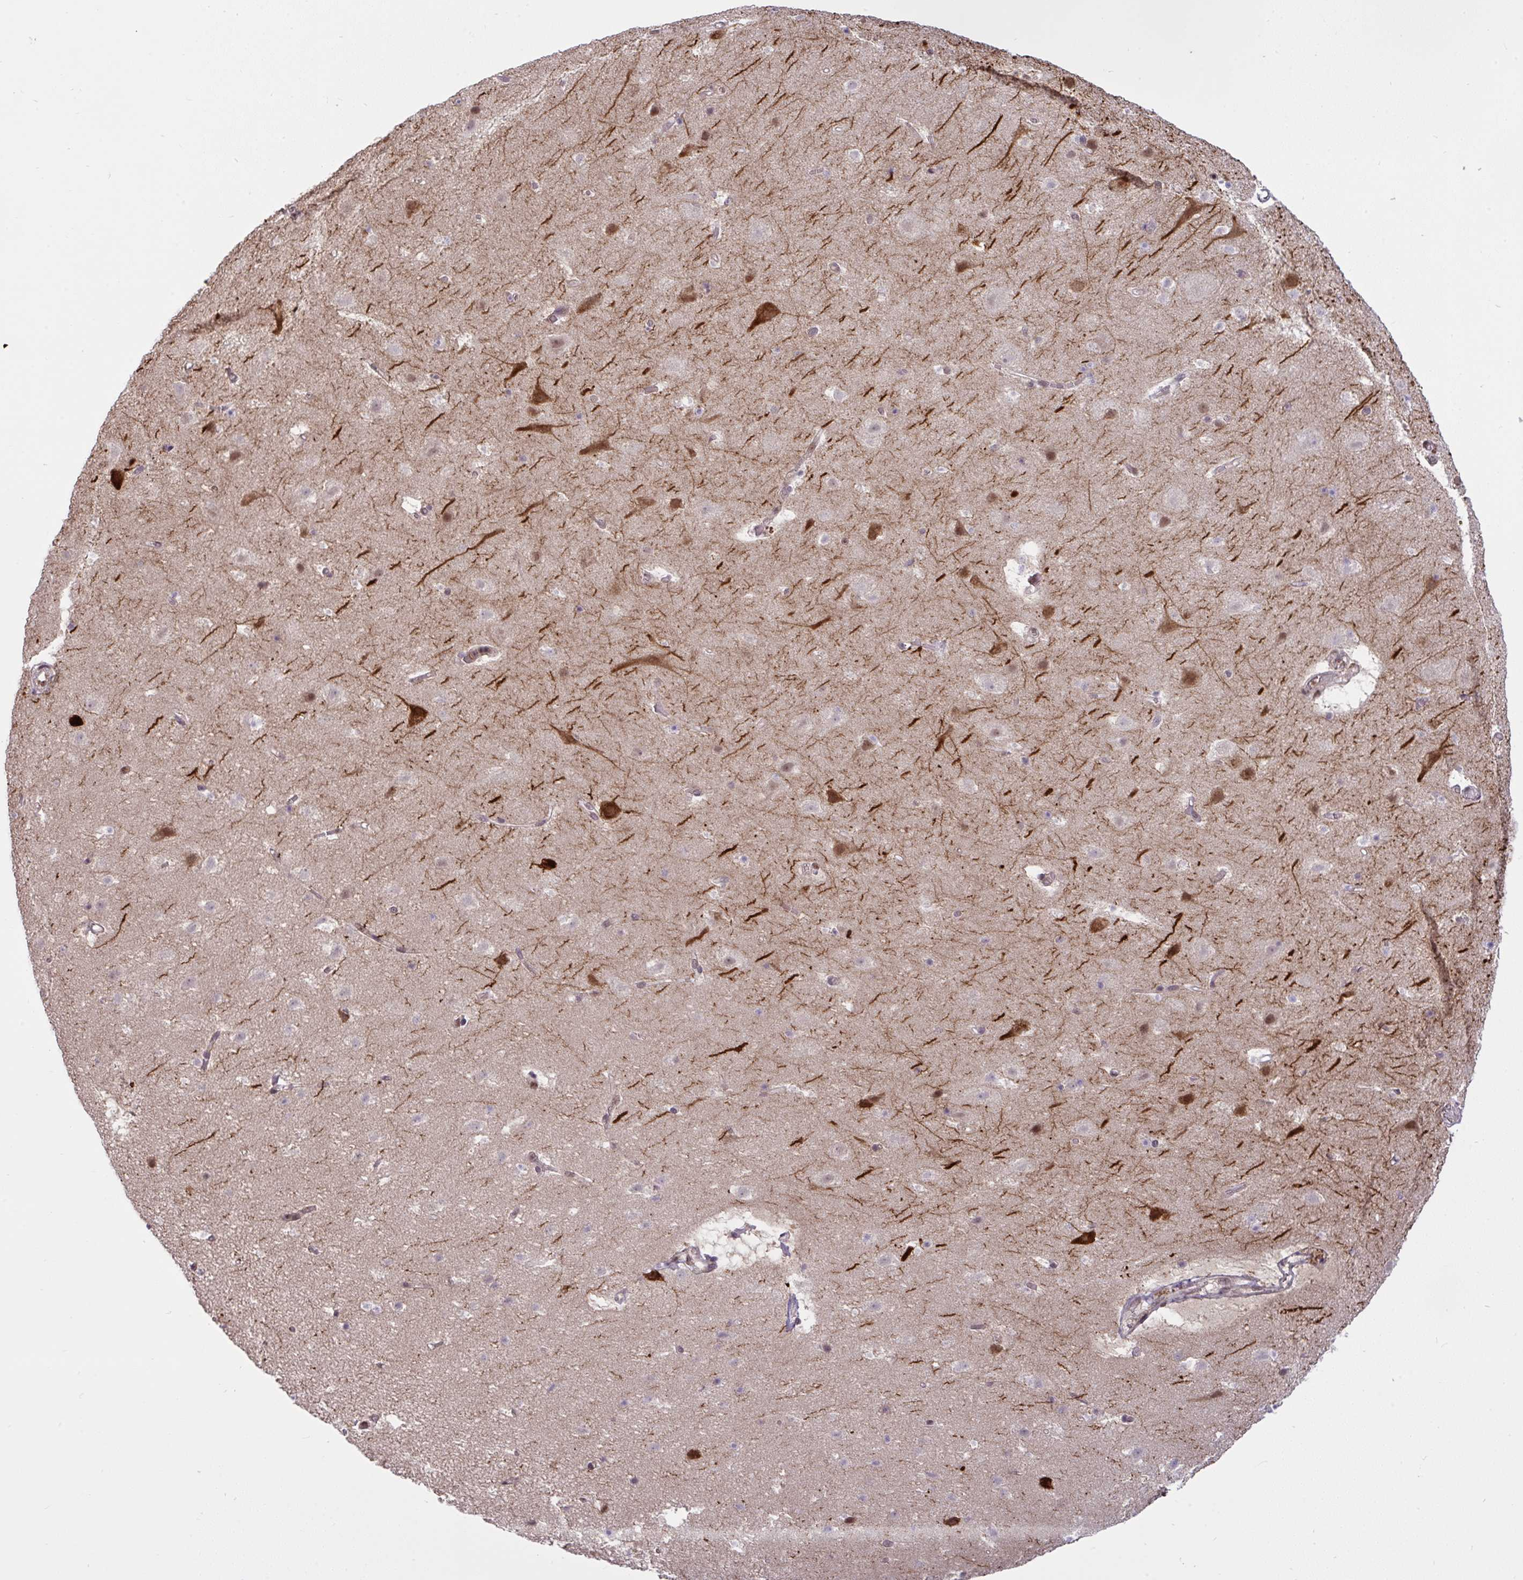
{"staining": {"intensity": "negative", "quantity": "none", "location": "none"}, "tissue": "cerebral cortex", "cell_type": "Endothelial cells", "image_type": "normal", "snomed": [{"axis": "morphology", "description": "Normal tissue, NOS"}, {"axis": "topography", "description": "Cerebral cortex"}], "caption": "There is no significant expression in endothelial cells of cerebral cortex. (IHC, brightfield microscopy, high magnification).", "gene": "KLF2", "patient": {"sex": "female", "age": 42}}